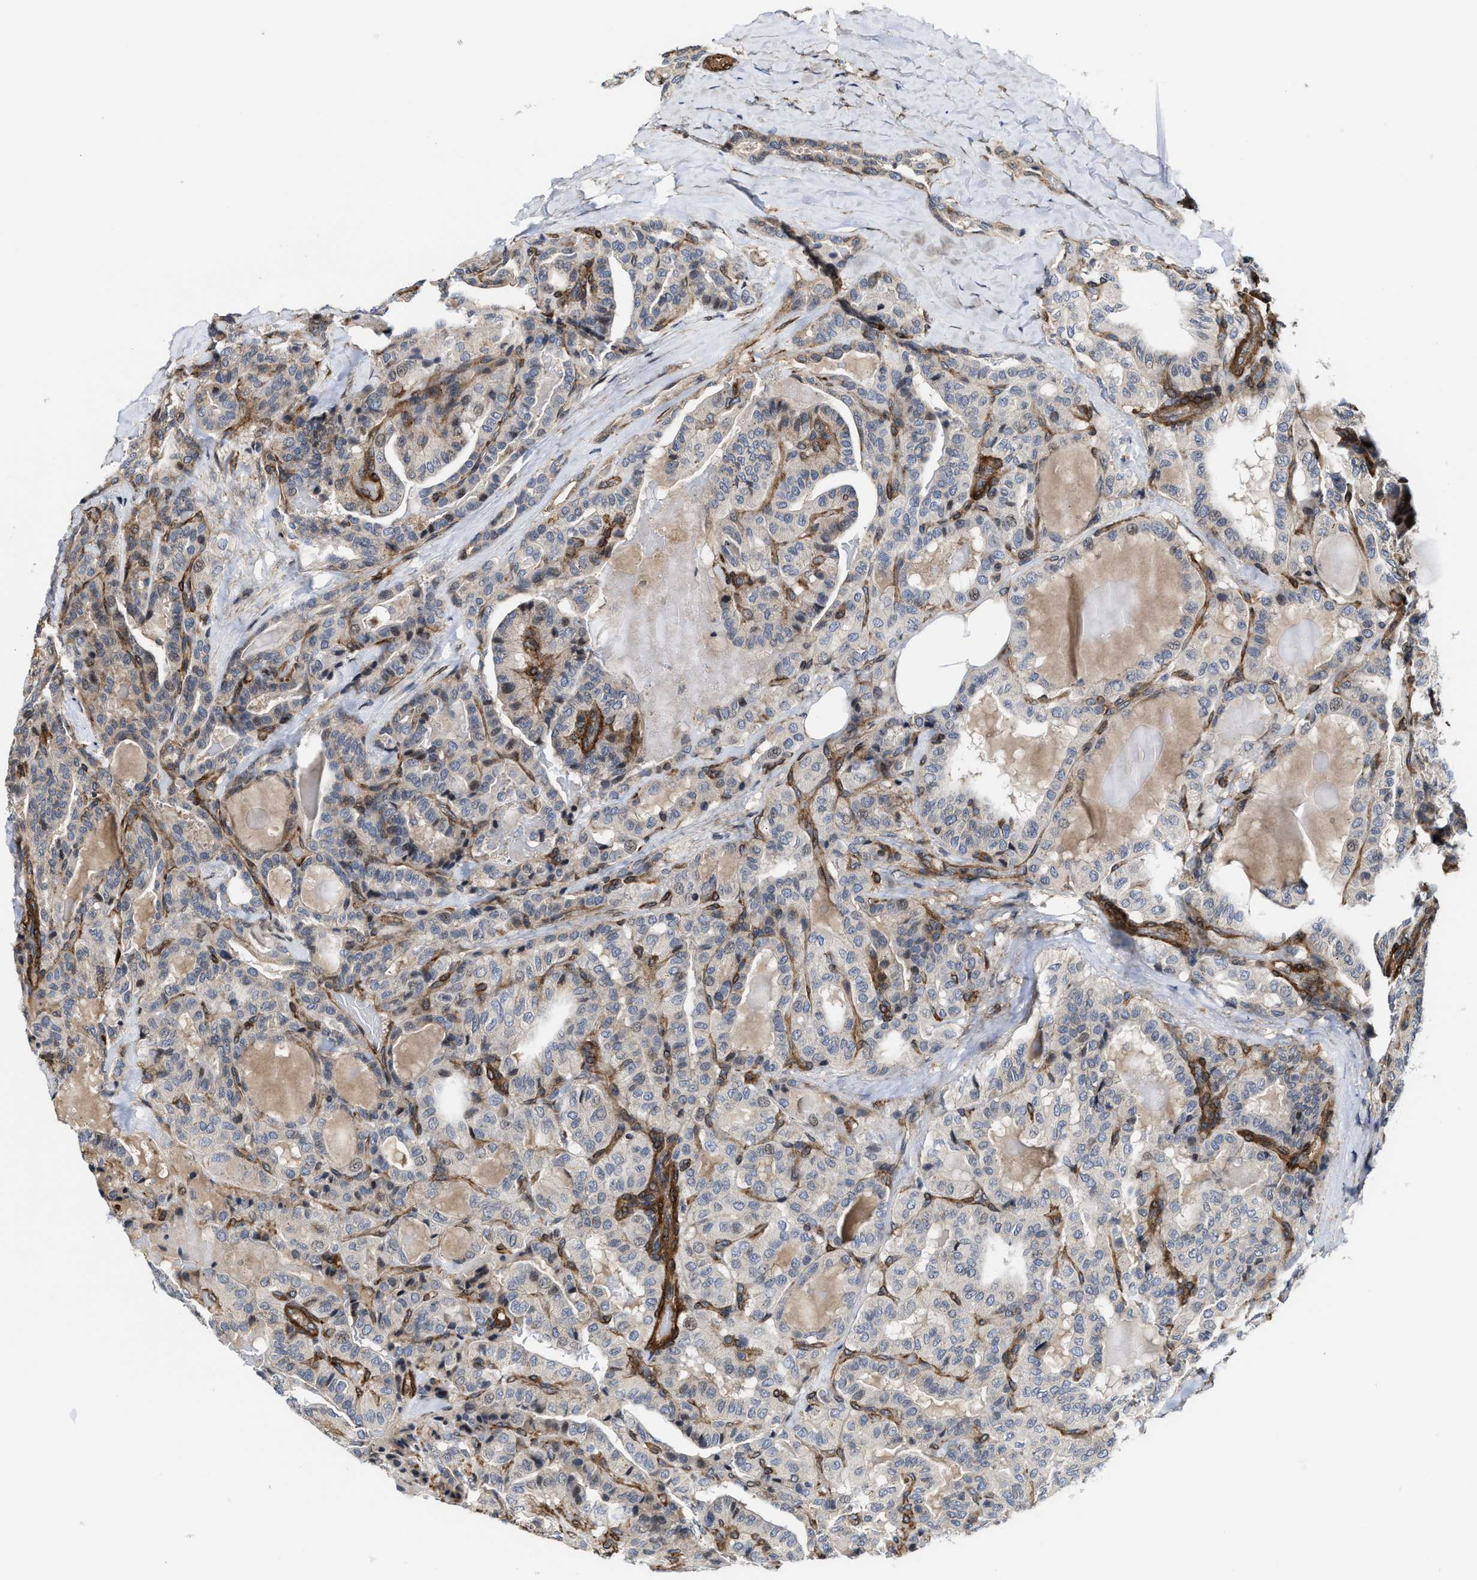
{"staining": {"intensity": "negative", "quantity": "none", "location": "none"}, "tissue": "thyroid cancer", "cell_type": "Tumor cells", "image_type": "cancer", "snomed": [{"axis": "morphology", "description": "Papillary adenocarcinoma, NOS"}, {"axis": "topography", "description": "Thyroid gland"}], "caption": "The photomicrograph exhibits no significant staining in tumor cells of thyroid cancer. The staining was performed using DAB to visualize the protein expression in brown, while the nuclei were stained in blue with hematoxylin (Magnification: 20x).", "gene": "TGFB1I1", "patient": {"sex": "male", "age": 77}}